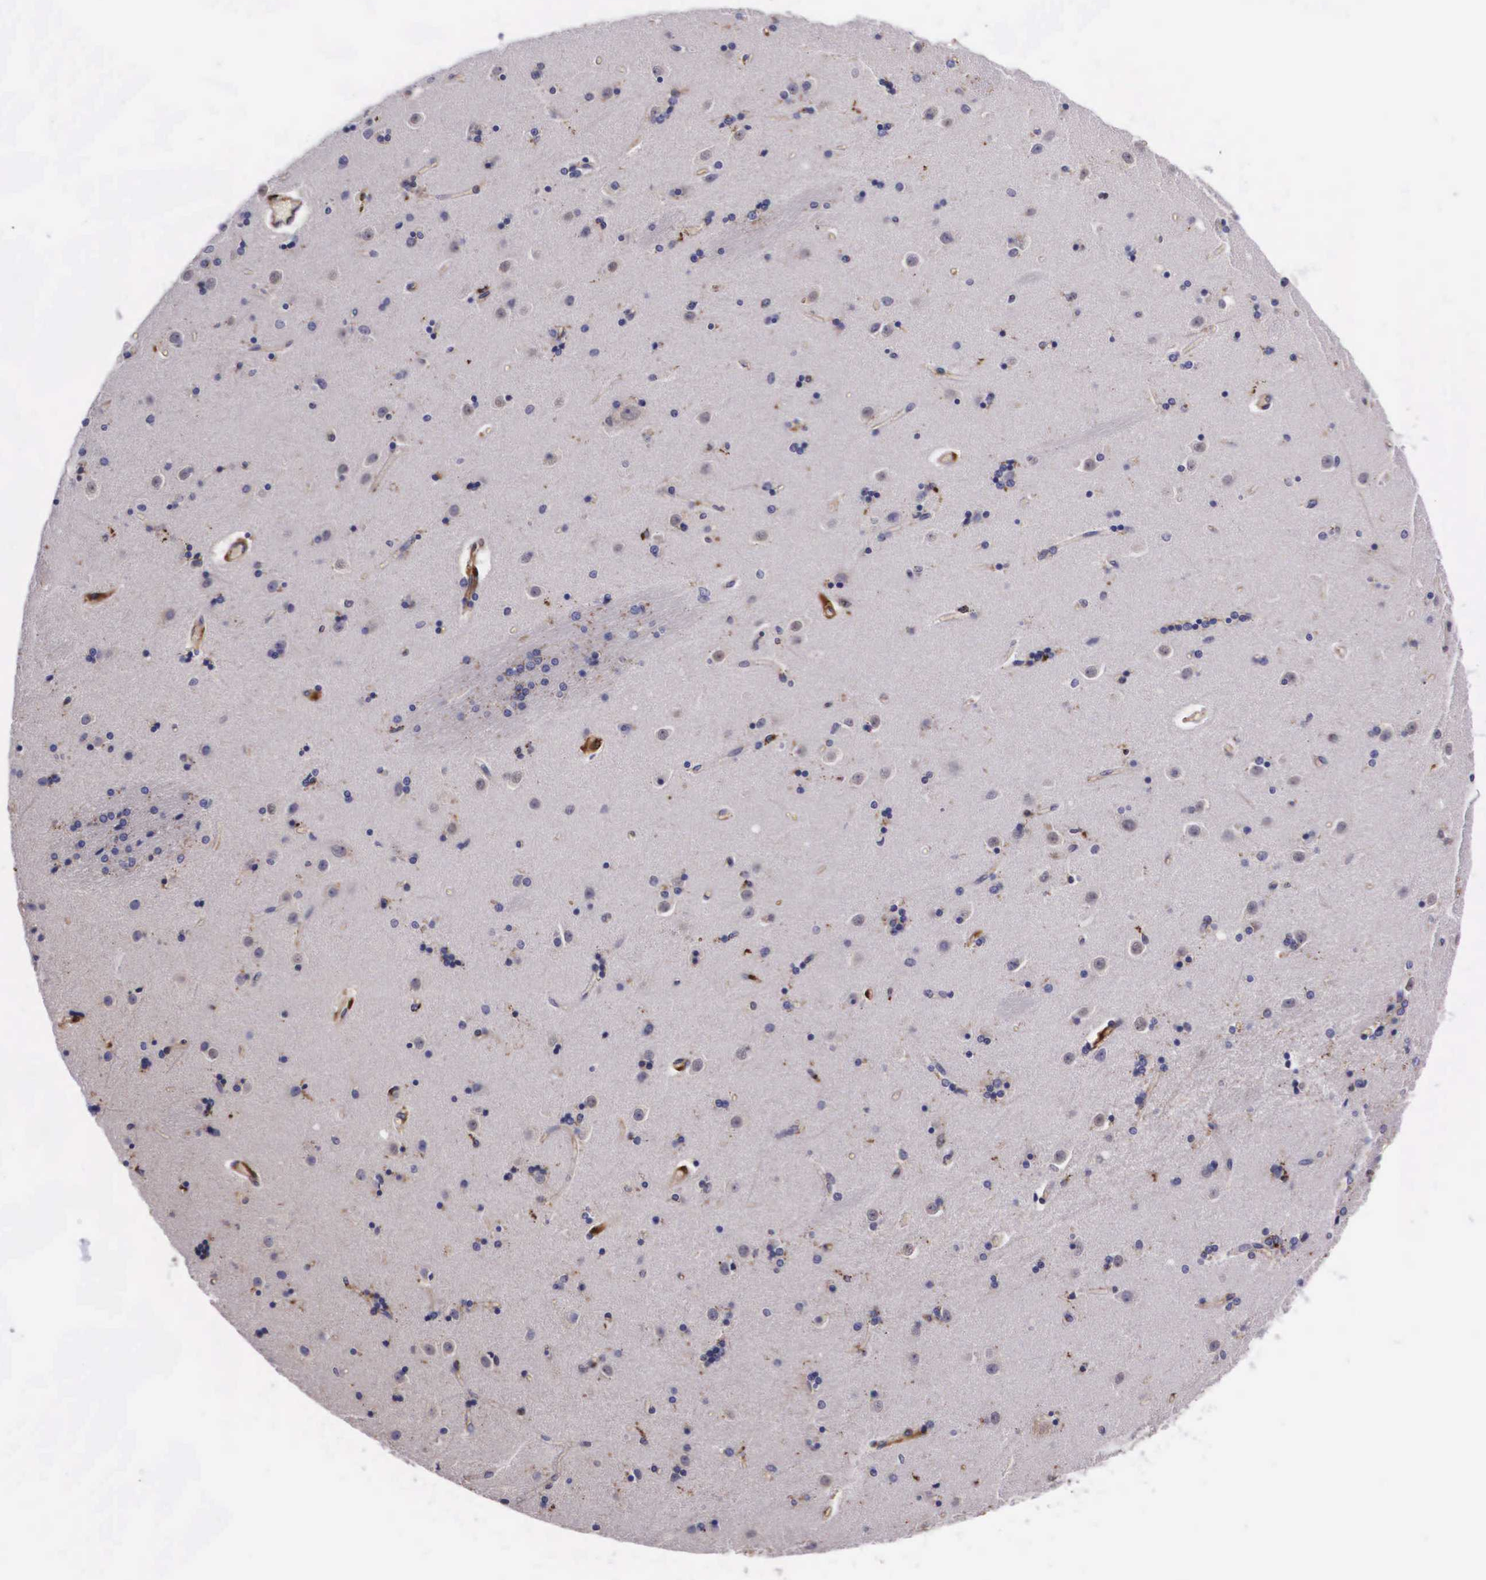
{"staining": {"intensity": "negative", "quantity": "none", "location": "none"}, "tissue": "caudate", "cell_type": "Glial cells", "image_type": "normal", "snomed": [{"axis": "morphology", "description": "Normal tissue, NOS"}, {"axis": "topography", "description": "Lateral ventricle wall"}], "caption": "A micrograph of caudate stained for a protein shows no brown staining in glial cells. (DAB (3,3'-diaminobenzidine) immunohistochemistry (IHC), high magnification).", "gene": "NAGA", "patient": {"sex": "female", "age": 54}}